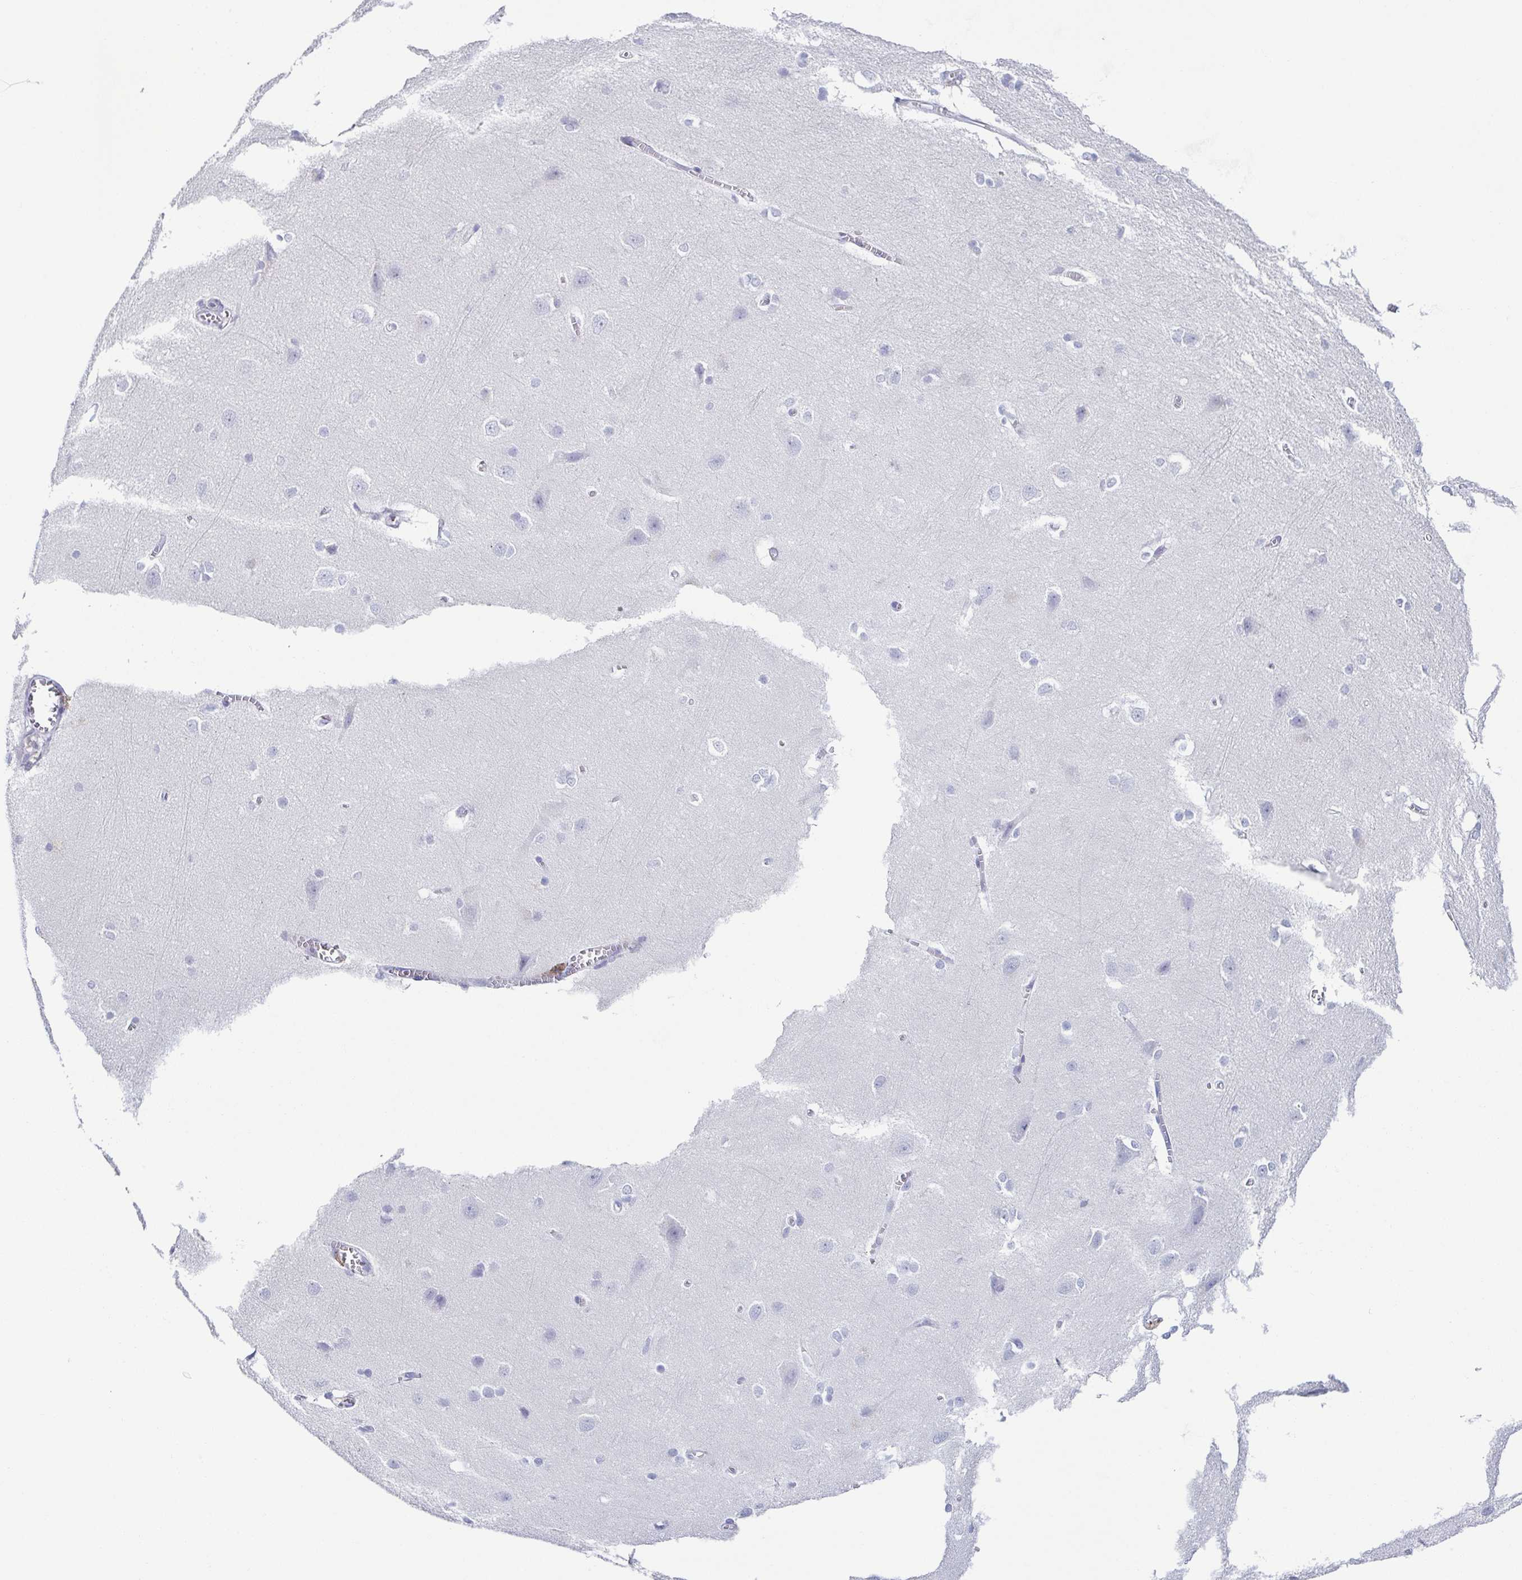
{"staining": {"intensity": "negative", "quantity": "none", "location": "none"}, "tissue": "cerebral cortex", "cell_type": "Endothelial cells", "image_type": "normal", "snomed": [{"axis": "morphology", "description": "Normal tissue, NOS"}, {"axis": "topography", "description": "Cerebral cortex"}], "caption": "DAB (3,3'-diaminobenzidine) immunohistochemical staining of benign cerebral cortex reveals no significant expression in endothelial cells.", "gene": "ZG16B", "patient": {"sex": "male", "age": 37}}